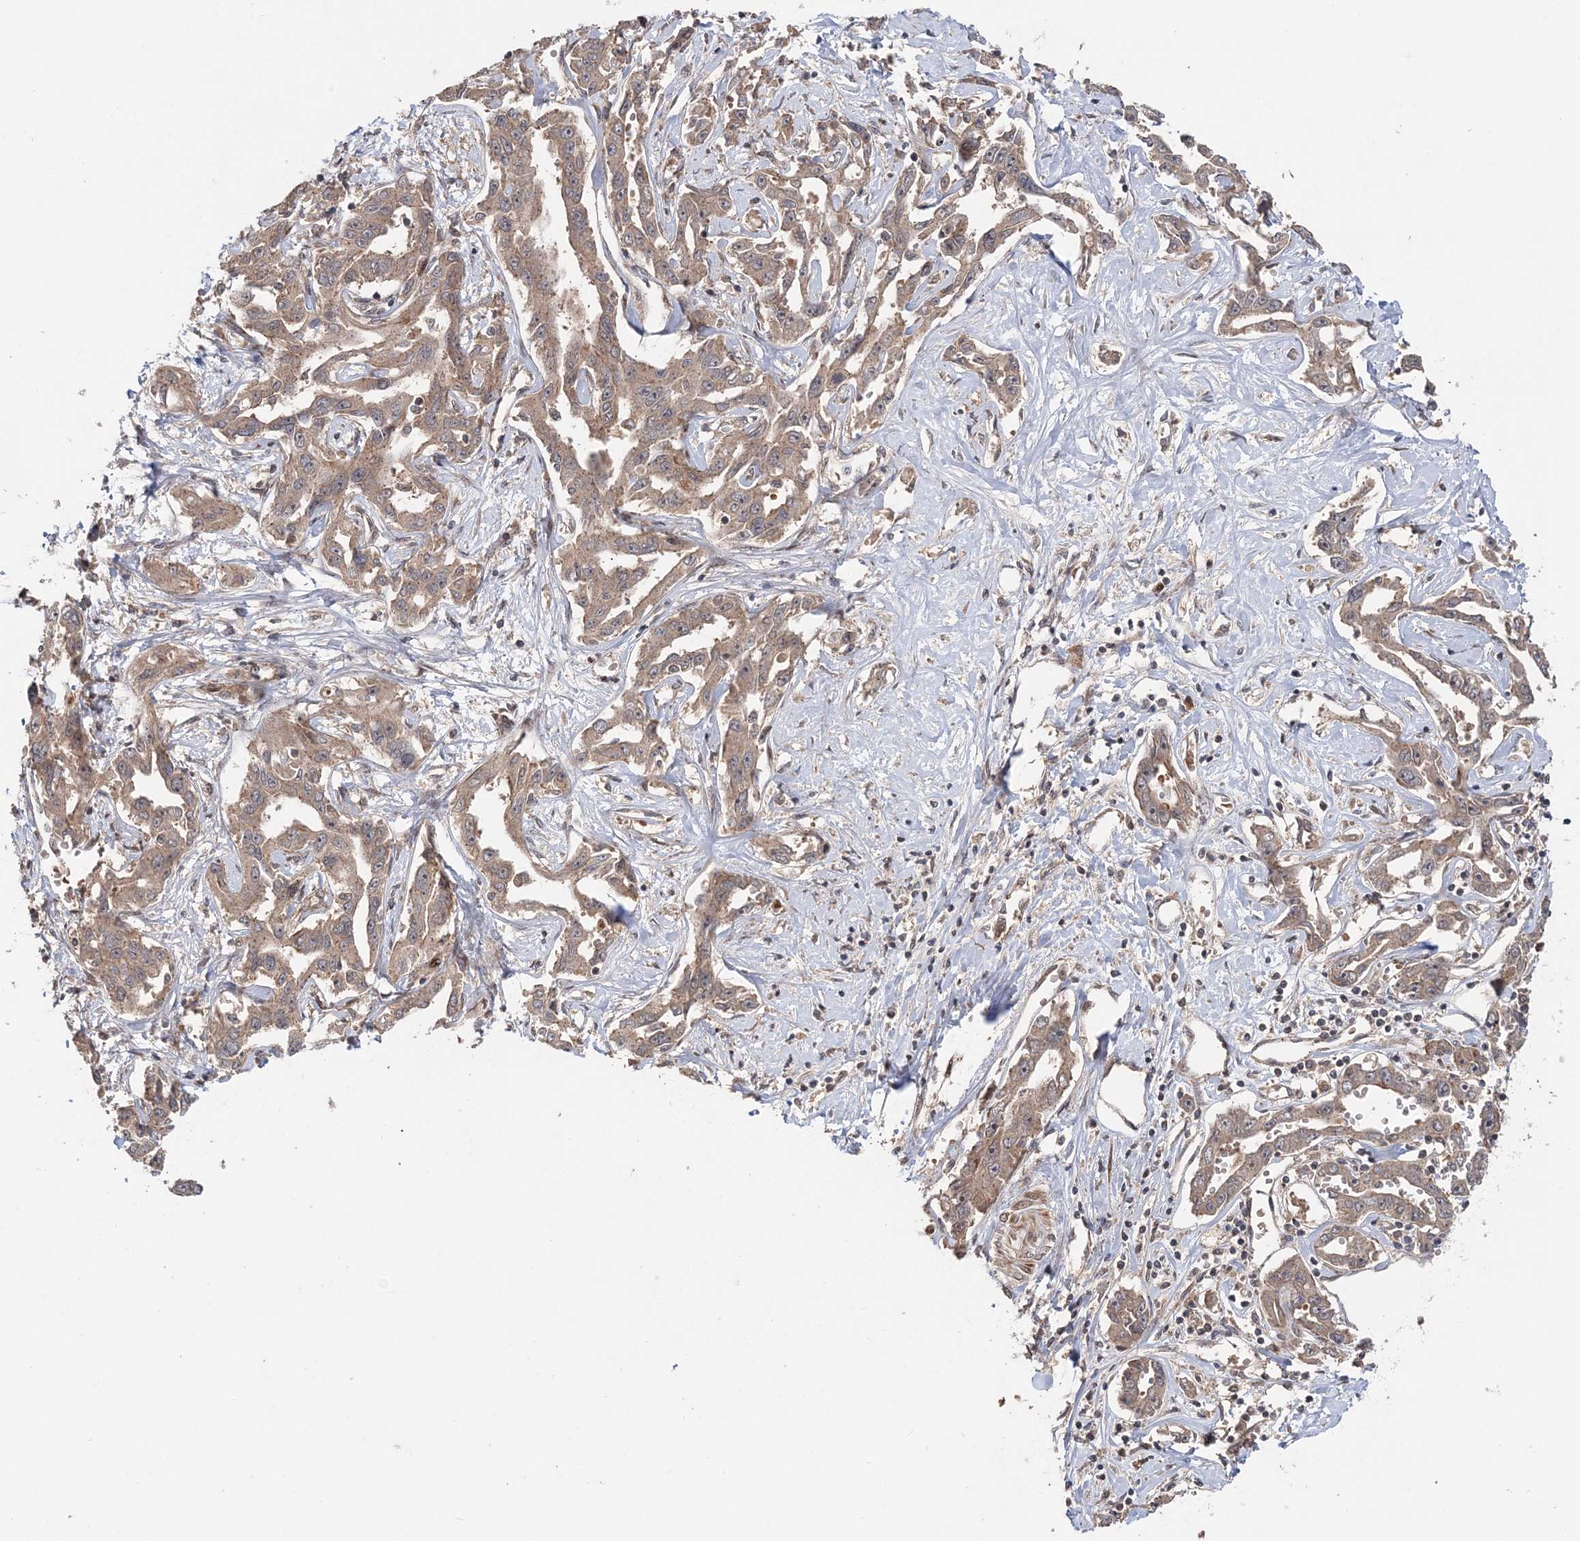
{"staining": {"intensity": "weak", "quantity": ">75%", "location": "cytoplasmic/membranous"}, "tissue": "liver cancer", "cell_type": "Tumor cells", "image_type": "cancer", "snomed": [{"axis": "morphology", "description": "Cholangiocarcinoma"}, {"axis": "topography", "description": "Liver"}], "caption": "Cholangiocarcinoma (liver) stained for a protein displays weak cytoplasmic/membranous positivity in tumor cells.", "gene": "UBTD2", "patient": {"sex": "male", "age": 59}}